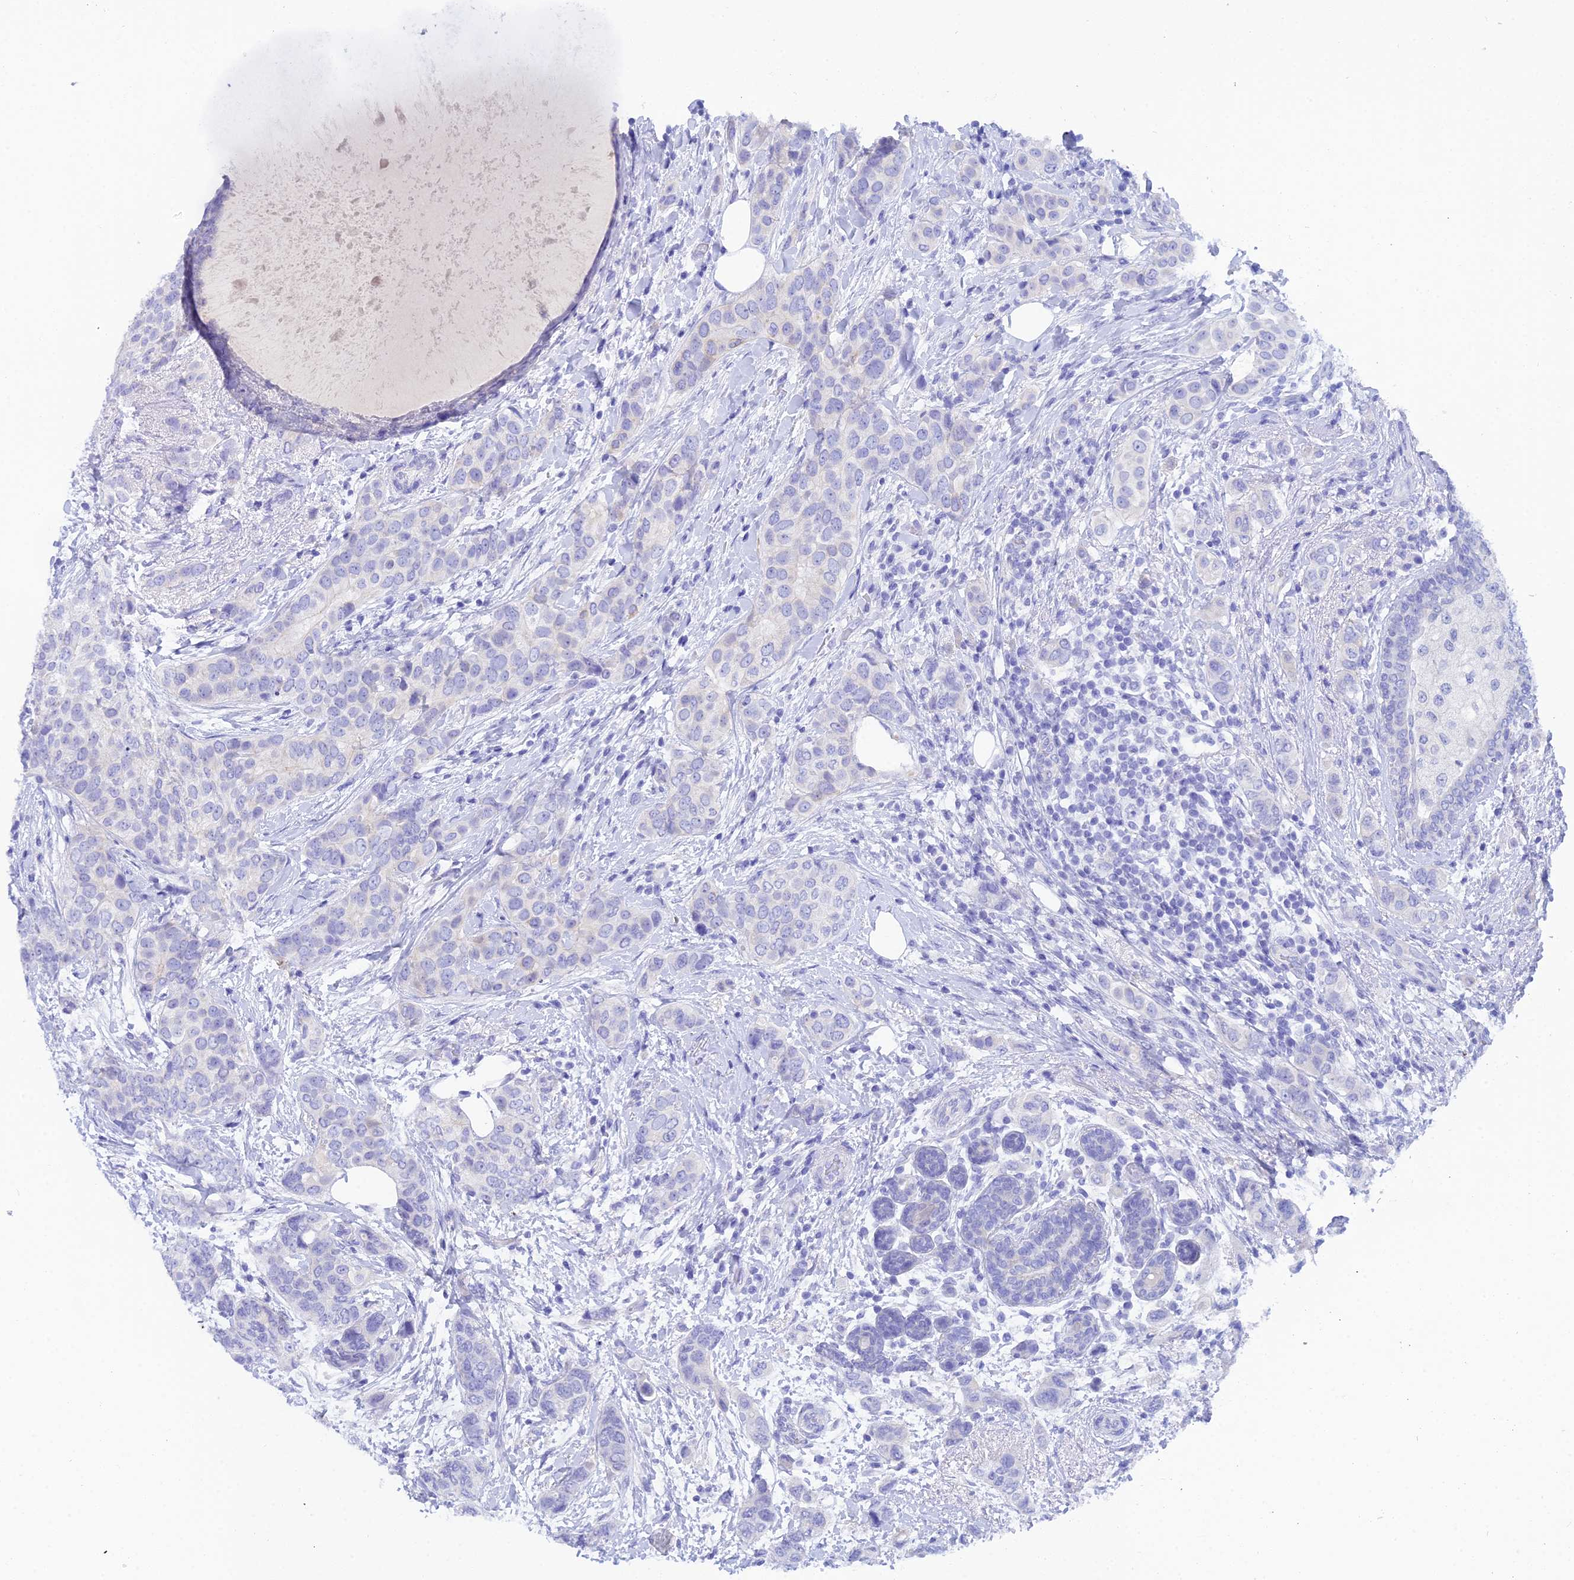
{"staining": {"intensity": "negative", "quantity": "none", "location": "none"}, "tissue": "breast cancer", "cell_type": "Tumor cells", "image_type": "cancer", "snomed": [{"axis": "morphology", "description": "Lobular carcinoma"}, {"axis": "topography", "description": "Breast"}], "caption": "Histopathology image shows no protein expression in tumor cells of breast cancer tissue.", "gene": "REG1A", "patient": {"sex": "female", "age": 51}}